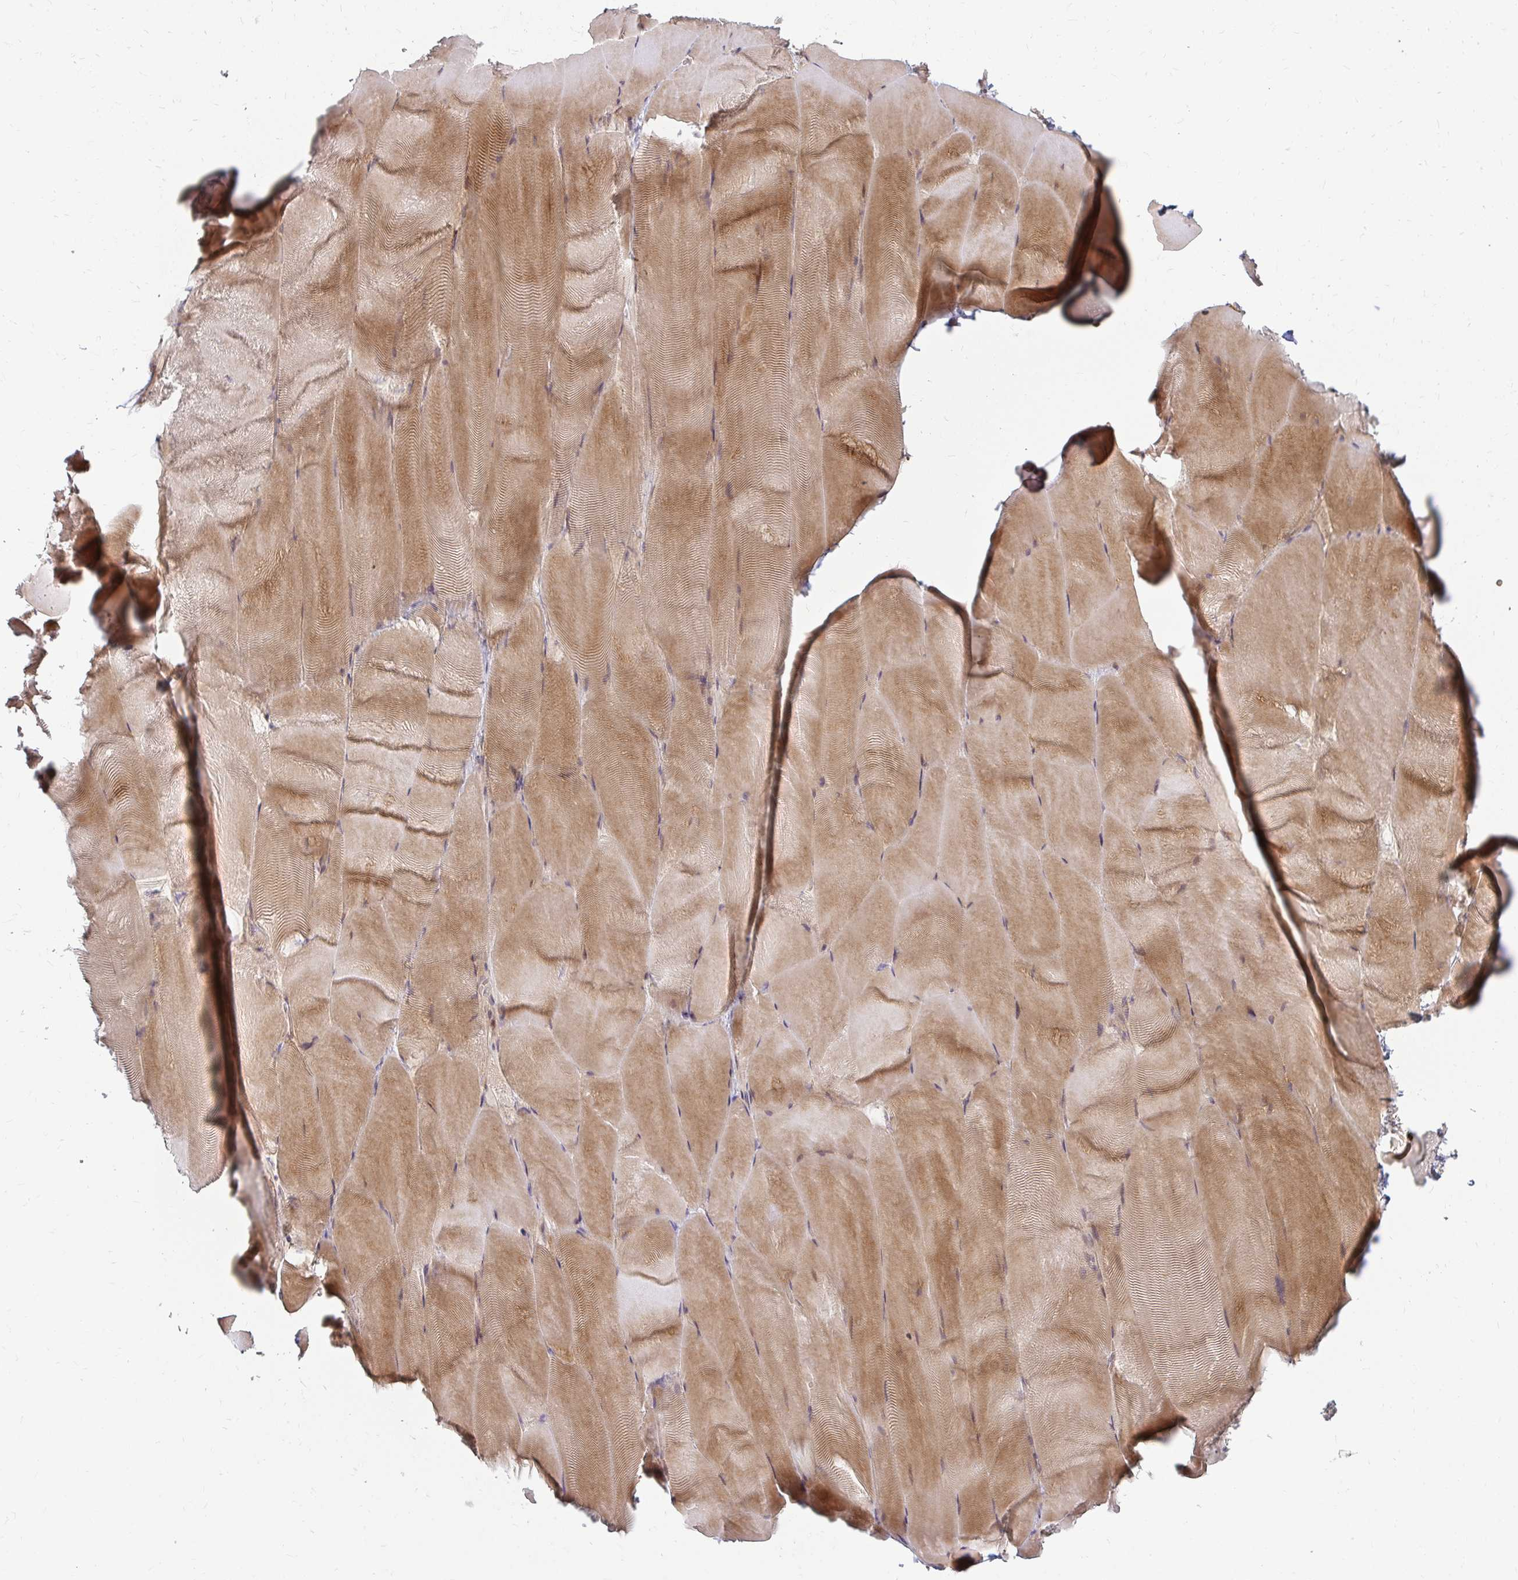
{"staining": {"intensity": "moderate", "quantity": ">75%", "location": "cytoplasmic/membranous,nuclear"}, "tissue": "skeletal muscle", "cell_type": "Myocytes", "image_type": "normal", "snomed": [{"axis": "morphology", "description": "Normal tissue, NOS"}, {"axis": "topography", "description": "Skeletal muscle"}], "caption": "Protein staining reveals moderate cytoplasmic/membranous,nuclear expression in approximately >75% of myocytes in benign skeletal muscle. (IHC, brightfield microscopy, high magnification).", "gene": "CAST", "patient": {"sex": "female", "age": 64}}